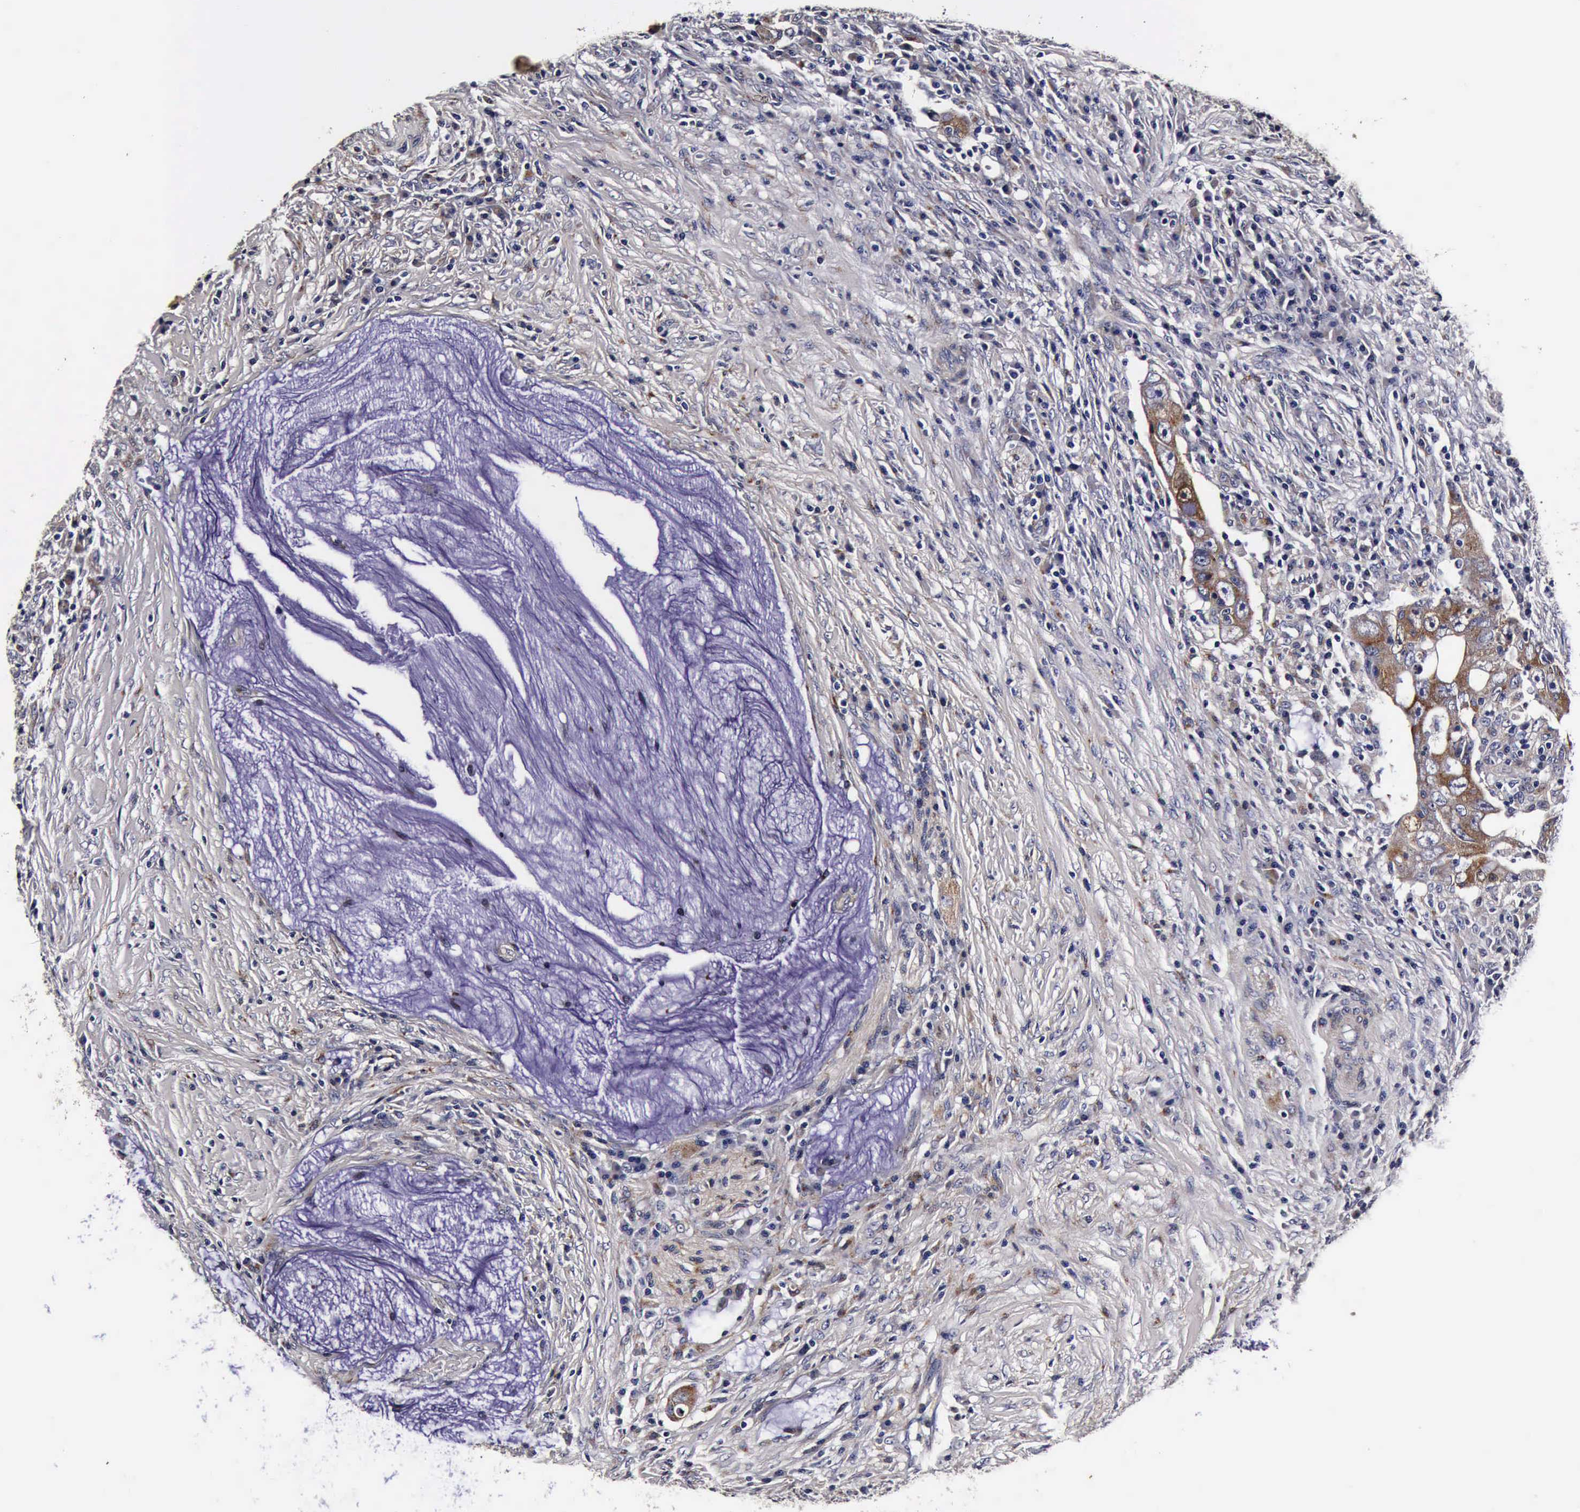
{"staining": {"intensity": "moderate", "quantity": ">75%", "location": "cytoplasmic/membranous"}, "tissue": "colorectal cancer", "cell_type": "Tumor cells", "image_type": "cancer", "snomed": [{"axis": "morphology", "description": "Adenocarcinoma, NOS"}, {"axis": "topography", "description": "Rectum"}], "caption": "High-power microscopy captured an immunohistochemistry (IHC) photomicrograph of colorectal cancer, revealing moderate cytoplasmic/membranous expression in approximately >75% of tumor cells. The protein of interest is shown in brown color, while the nuclei are stained blue.", "gene": "CST3", "patient": {"sex": "female", "age": 71}}